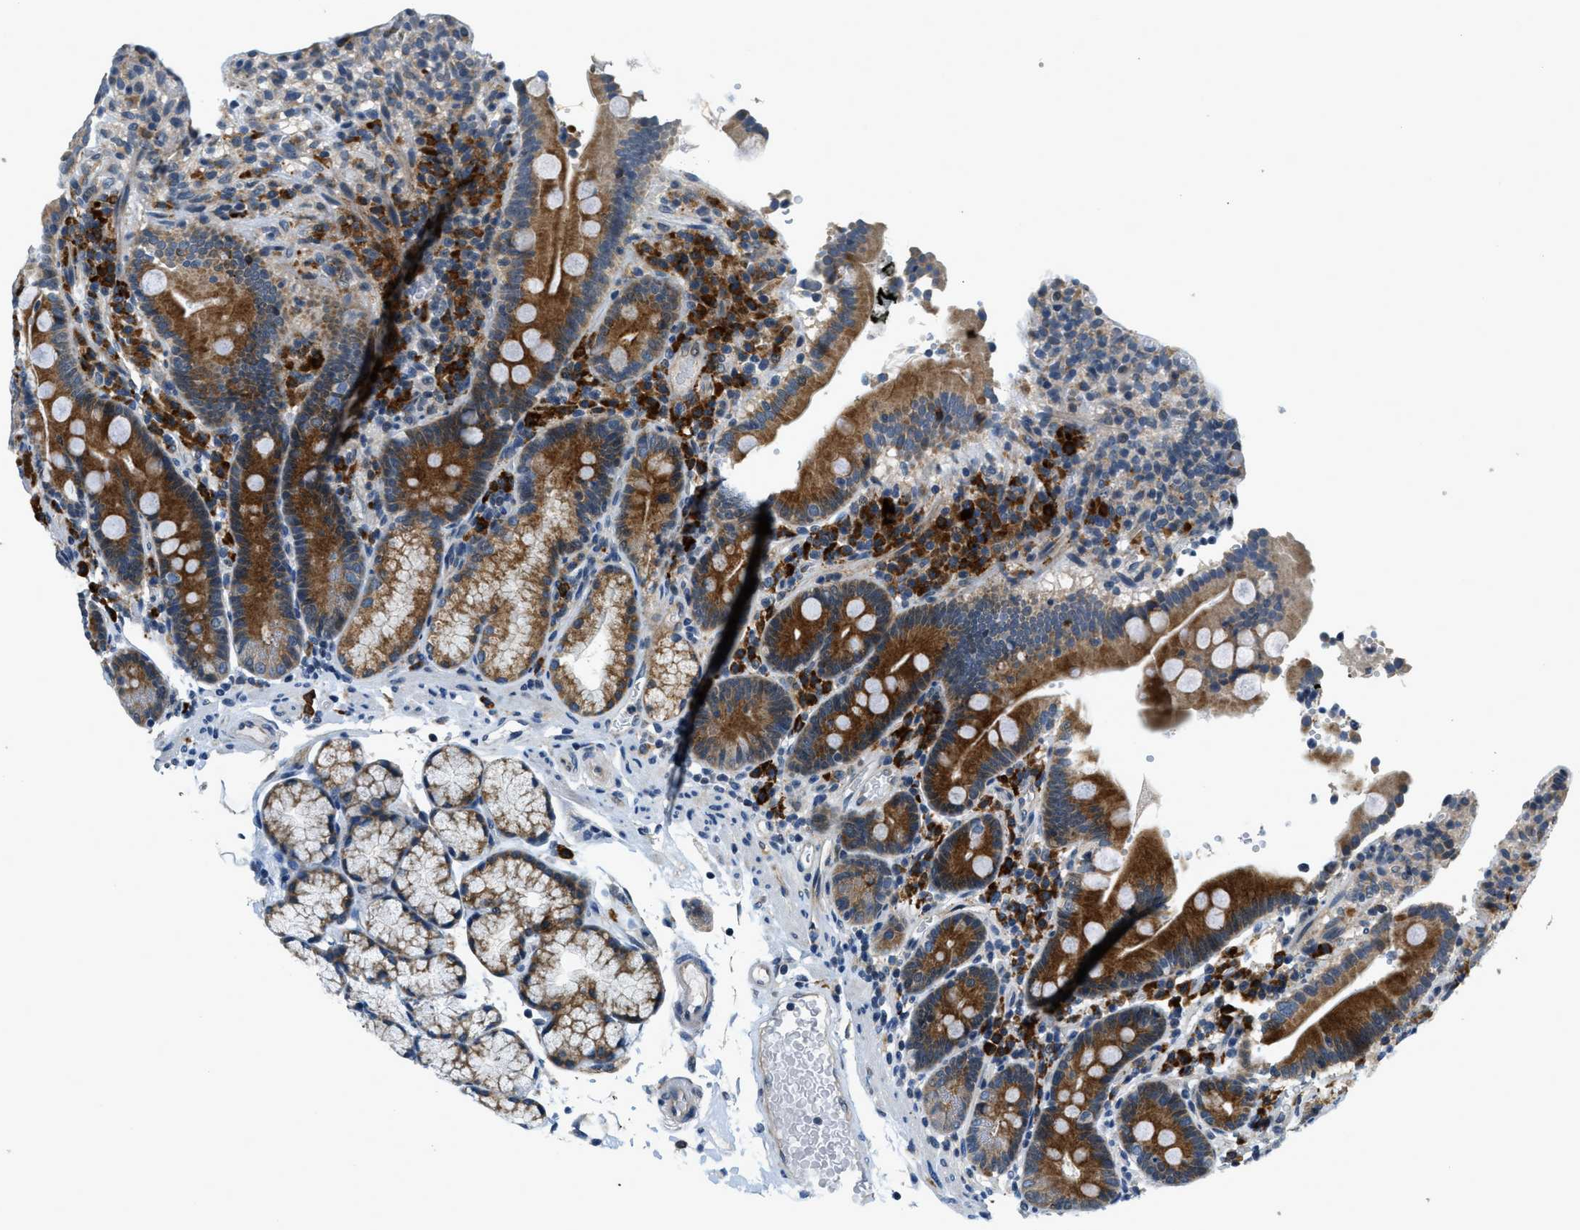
{"staining": {"intensity": "strong", "quantity": ">75%", "location": "cytoplasmic/membranous"}, "tissue": "duodenum", "cell_type": "Glandular cells", "image_type": "normal", "snomed": [{"axis": "morphology", "description": "Normal tissue, NOS"}, {"axis": "topography", "description": "Small intestine, NOS"}], "caption": "Protein staining demonstrates strong cytoplasmic/membranous positivity in approximately >75% of glandular cells in unremarkable duodenum. (brown staining indicates protein expression, while blue staining denotes nuclei).", "gene": "HERC2", "patient": {"sex": "female", "age": 71}}